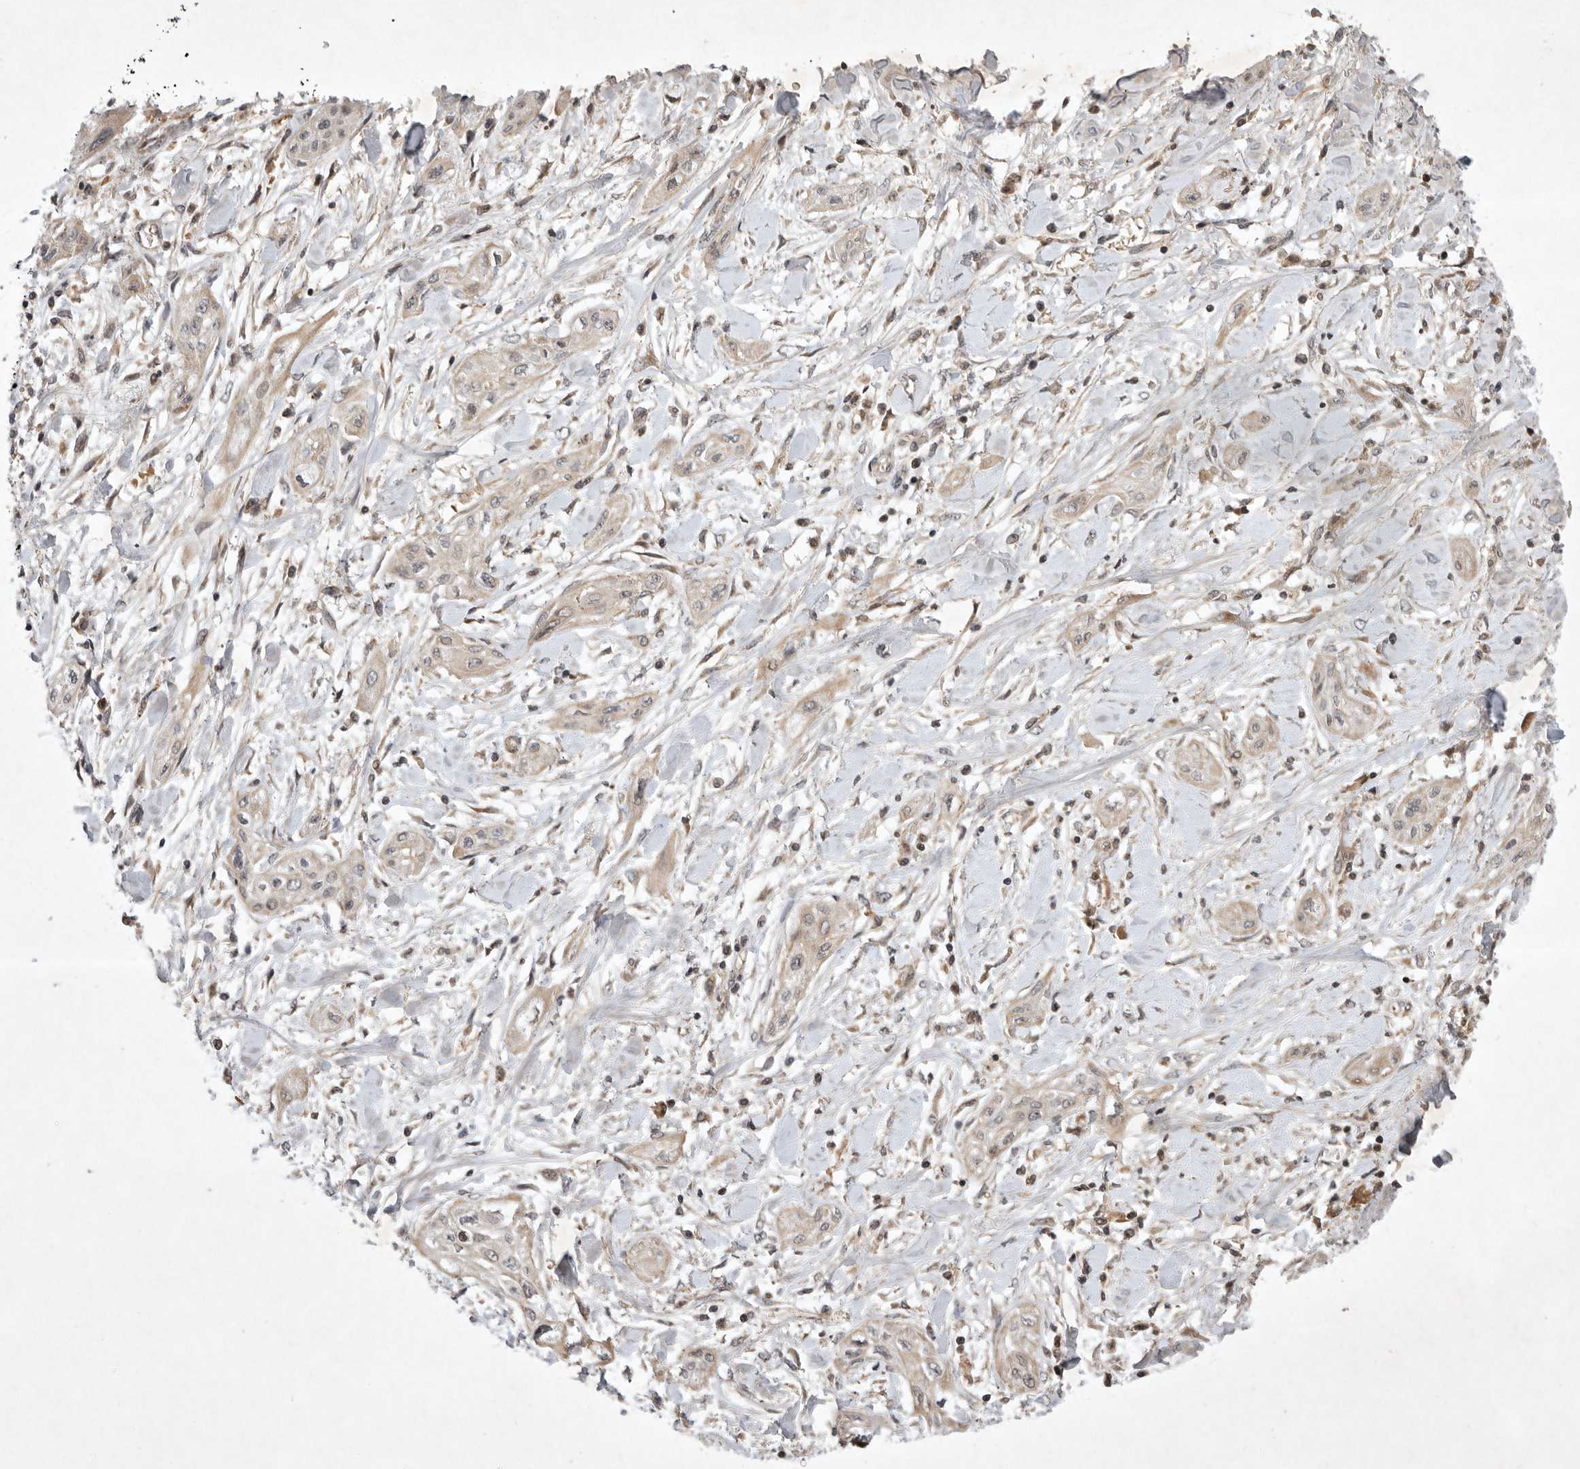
{"staining": {"intensity": "weak", "quantity": ">75%", "location": "cytoplasmic/membranous"}, "tissue": "lung cancer", "cell_type": "Tumor cells", "image_type": "cancer", "snomed": [{"axis": "morphology", "description": "Squamous cell carcinoma, NOS"}, {"axis": "topography", "description": "Lung"}], "caption": "DAB immunohistochemical staining of lung cancer shows weak cytoplasmic/membranous protein staining in approximately >75% of tumor cells.", "gene": "EIF2AK1", "patient": {"sex": "female", "age": 47}}